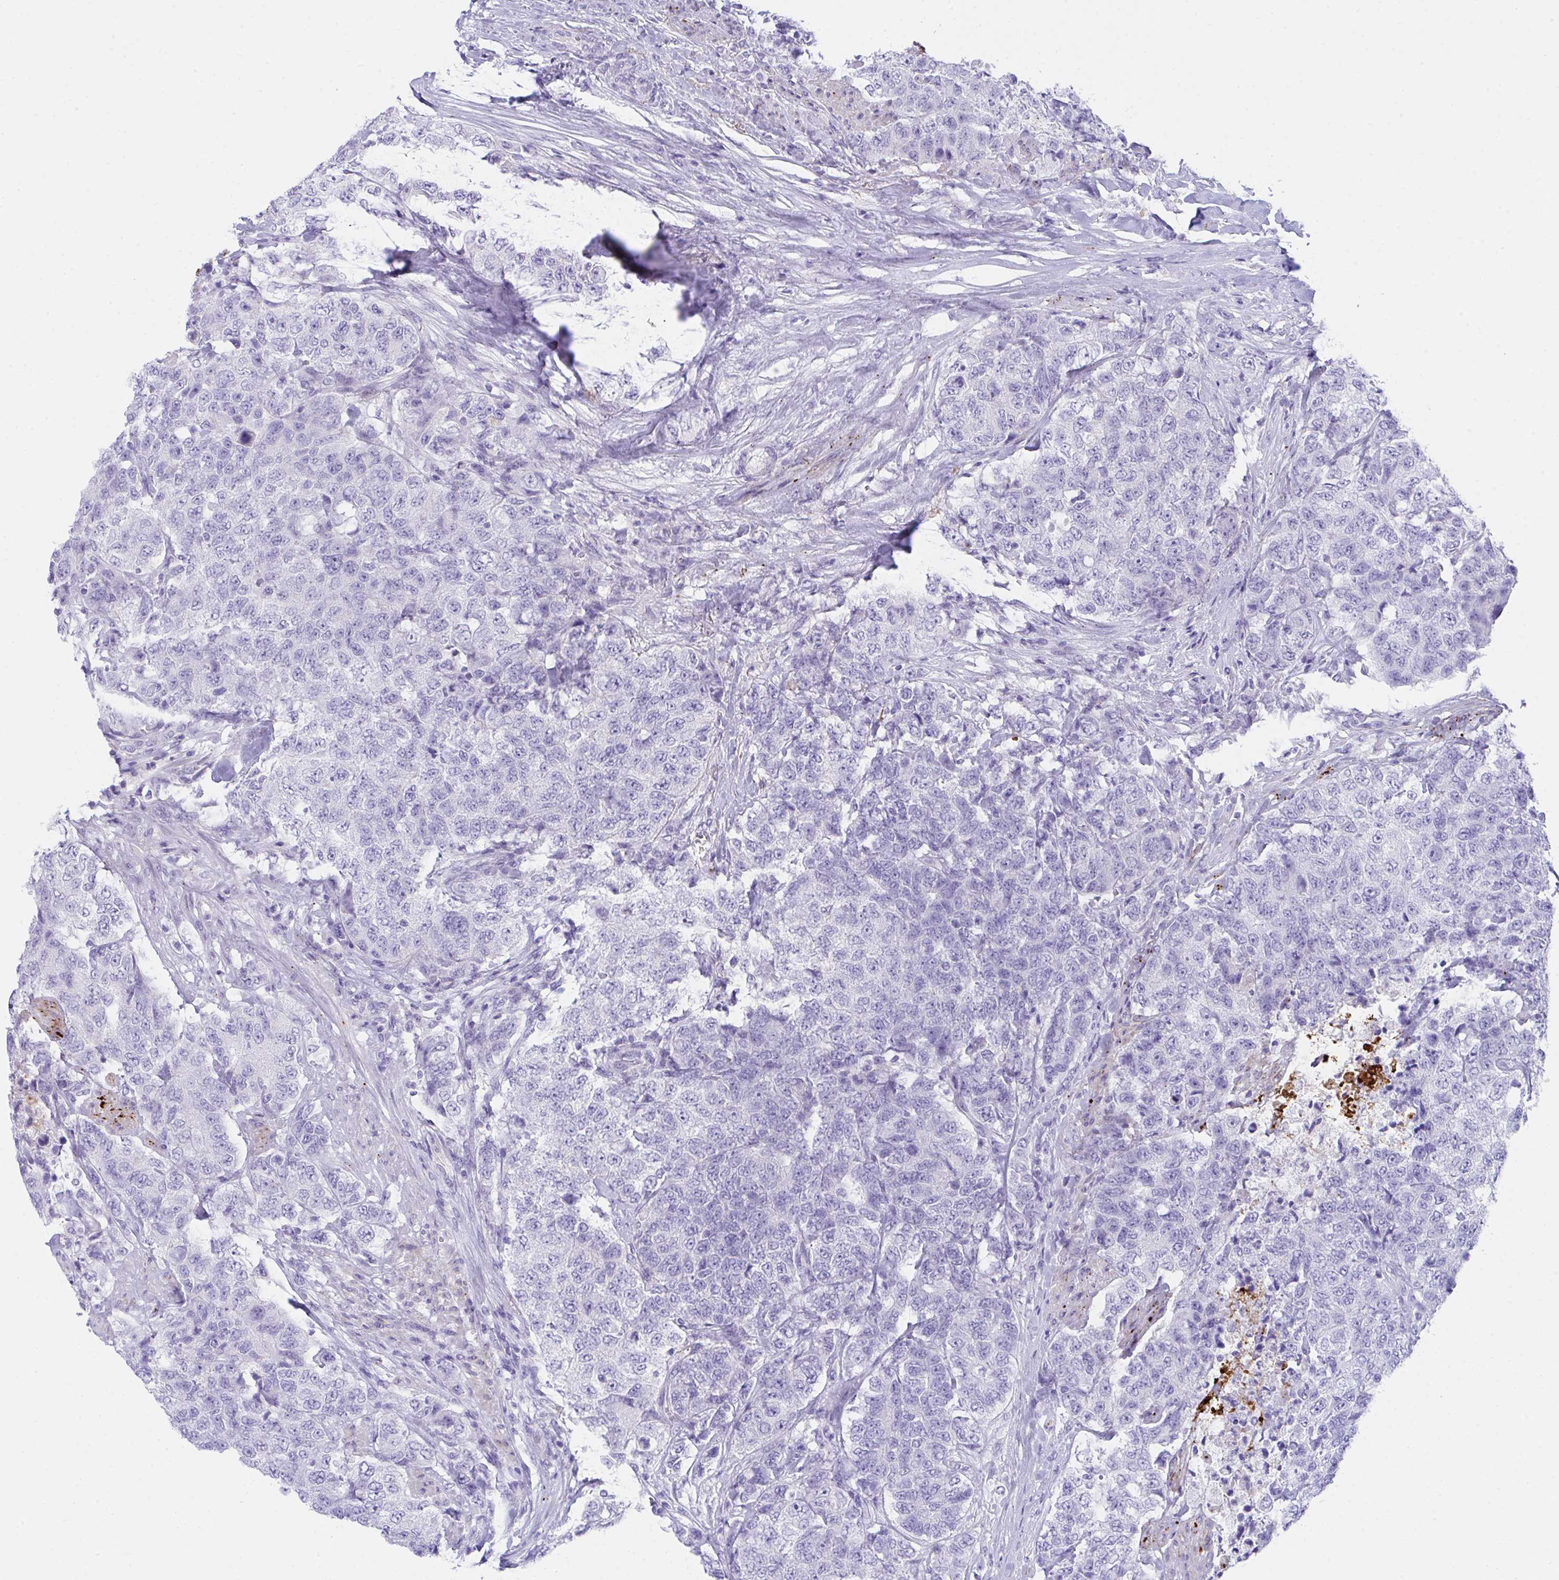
{"staining": {"intensity": "negative", "quantity": "none", "location": "none"}, "tissue": "urothelial cancer", "cell_type": "Tumor cells", "image_type": "cancer", "snomed": [{"axis": "morphology", "description": "Urothelial carcinoma, High grade"}, {"axis": "topography", "description": "Urinary bladder"}], "caption": "High power microscopy histopathology image of an immunohistochemistry (IHC) photomicrograph of urothelial cancer, revealing no significant expression in tumor cells.", "gene": "KMT2E", "patient": {"sex": "female", "age": 78}}